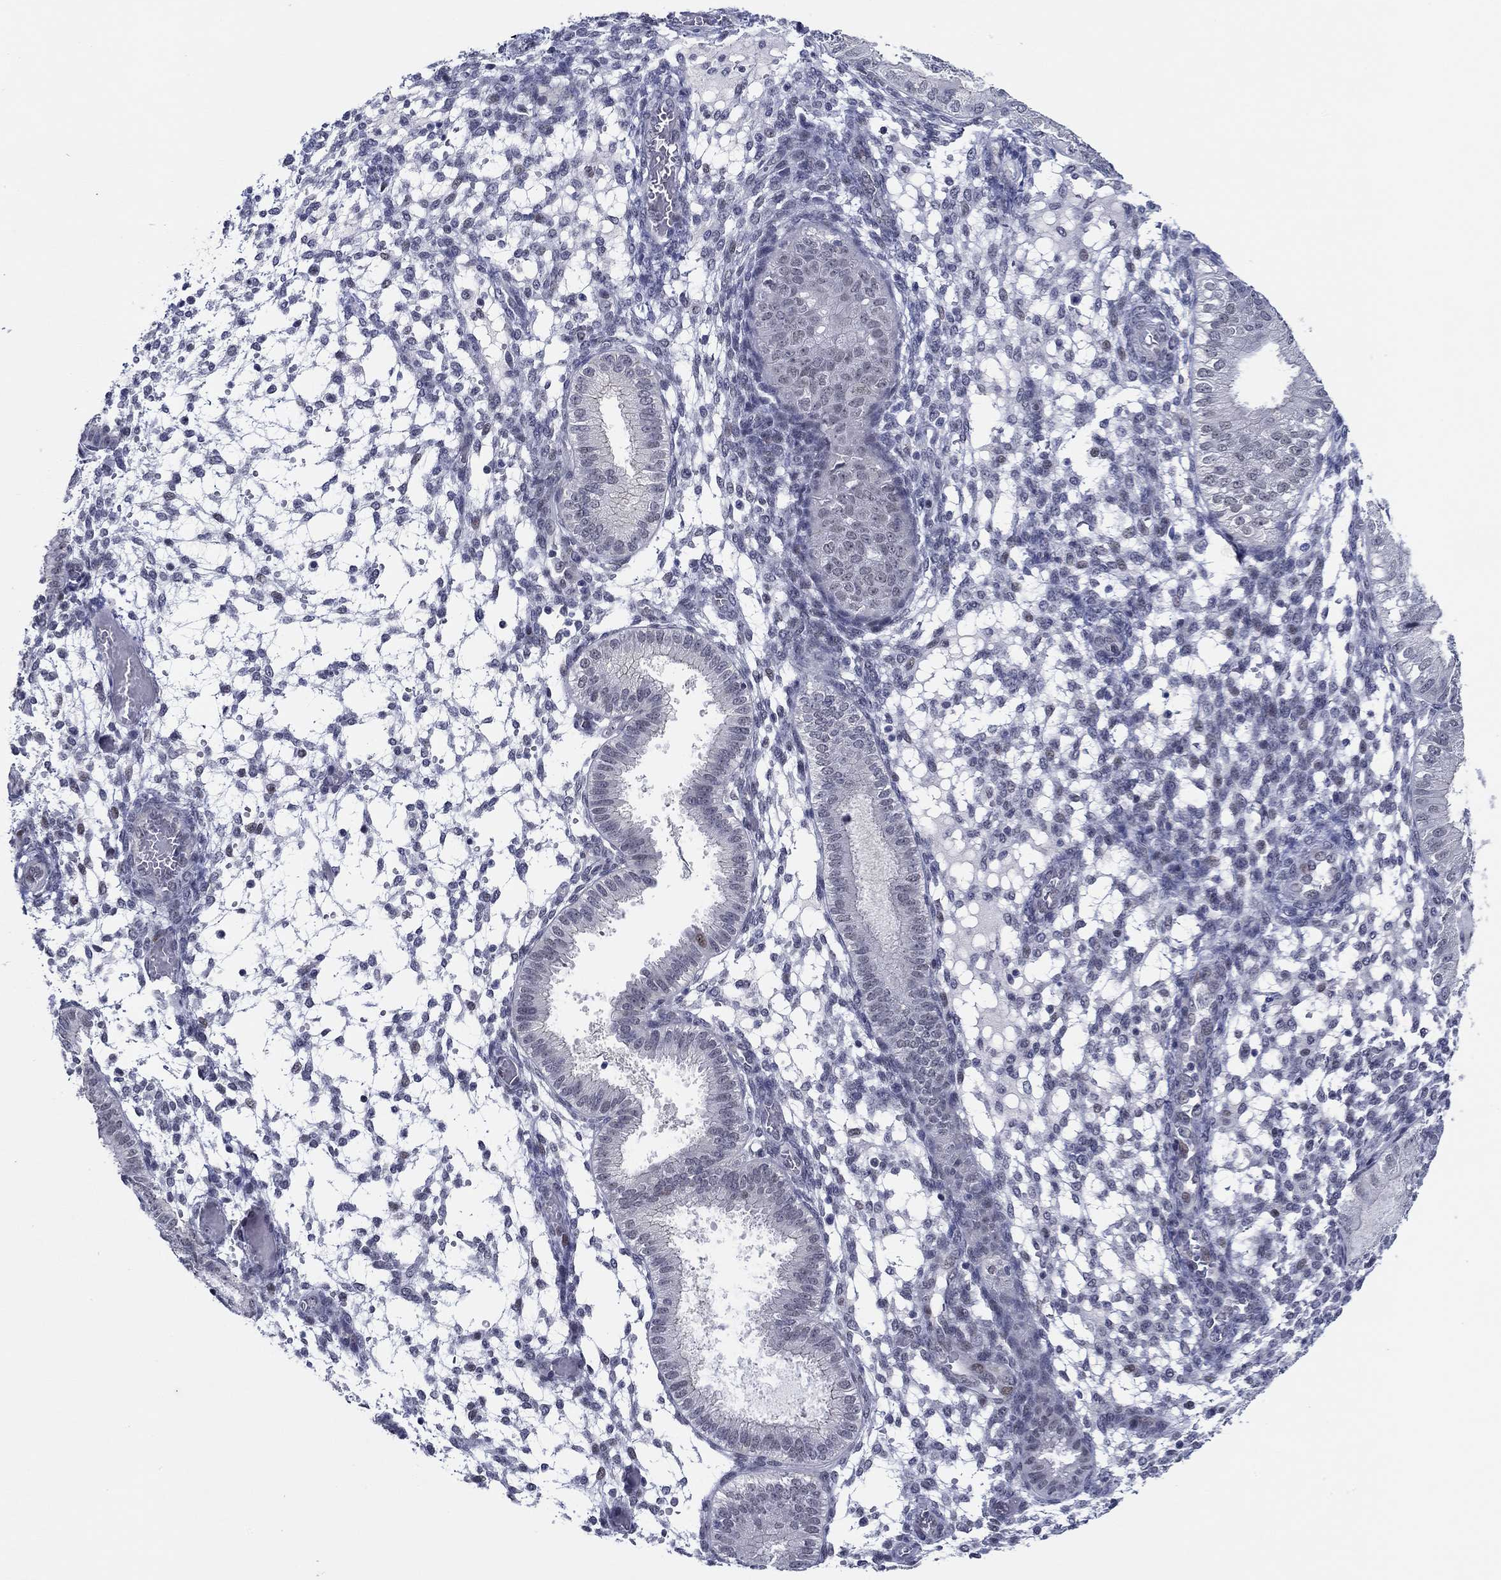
{"staining": {"intensity": "negative", "quantity": "none", "location": "none"}, "tissue": "endometrium", "cell_type": "Cells in endometrial stroma", "image_type": "normal", "snomed": [{"axis": "morphology", "description": "Normal tissue, NOS"}, {"axis": "topography", "description": "Endometrium"}], "caption": "This histopathology image is of unremarkable endometrium stained with immunohistochemistry (IHC) to label a protein in brown with the nuclei are counter-stained blue. There is no positivity in cells in endometrial stroma.", "gene": "SLC34A1", "patient": {"sex": "female", "age": 43}}